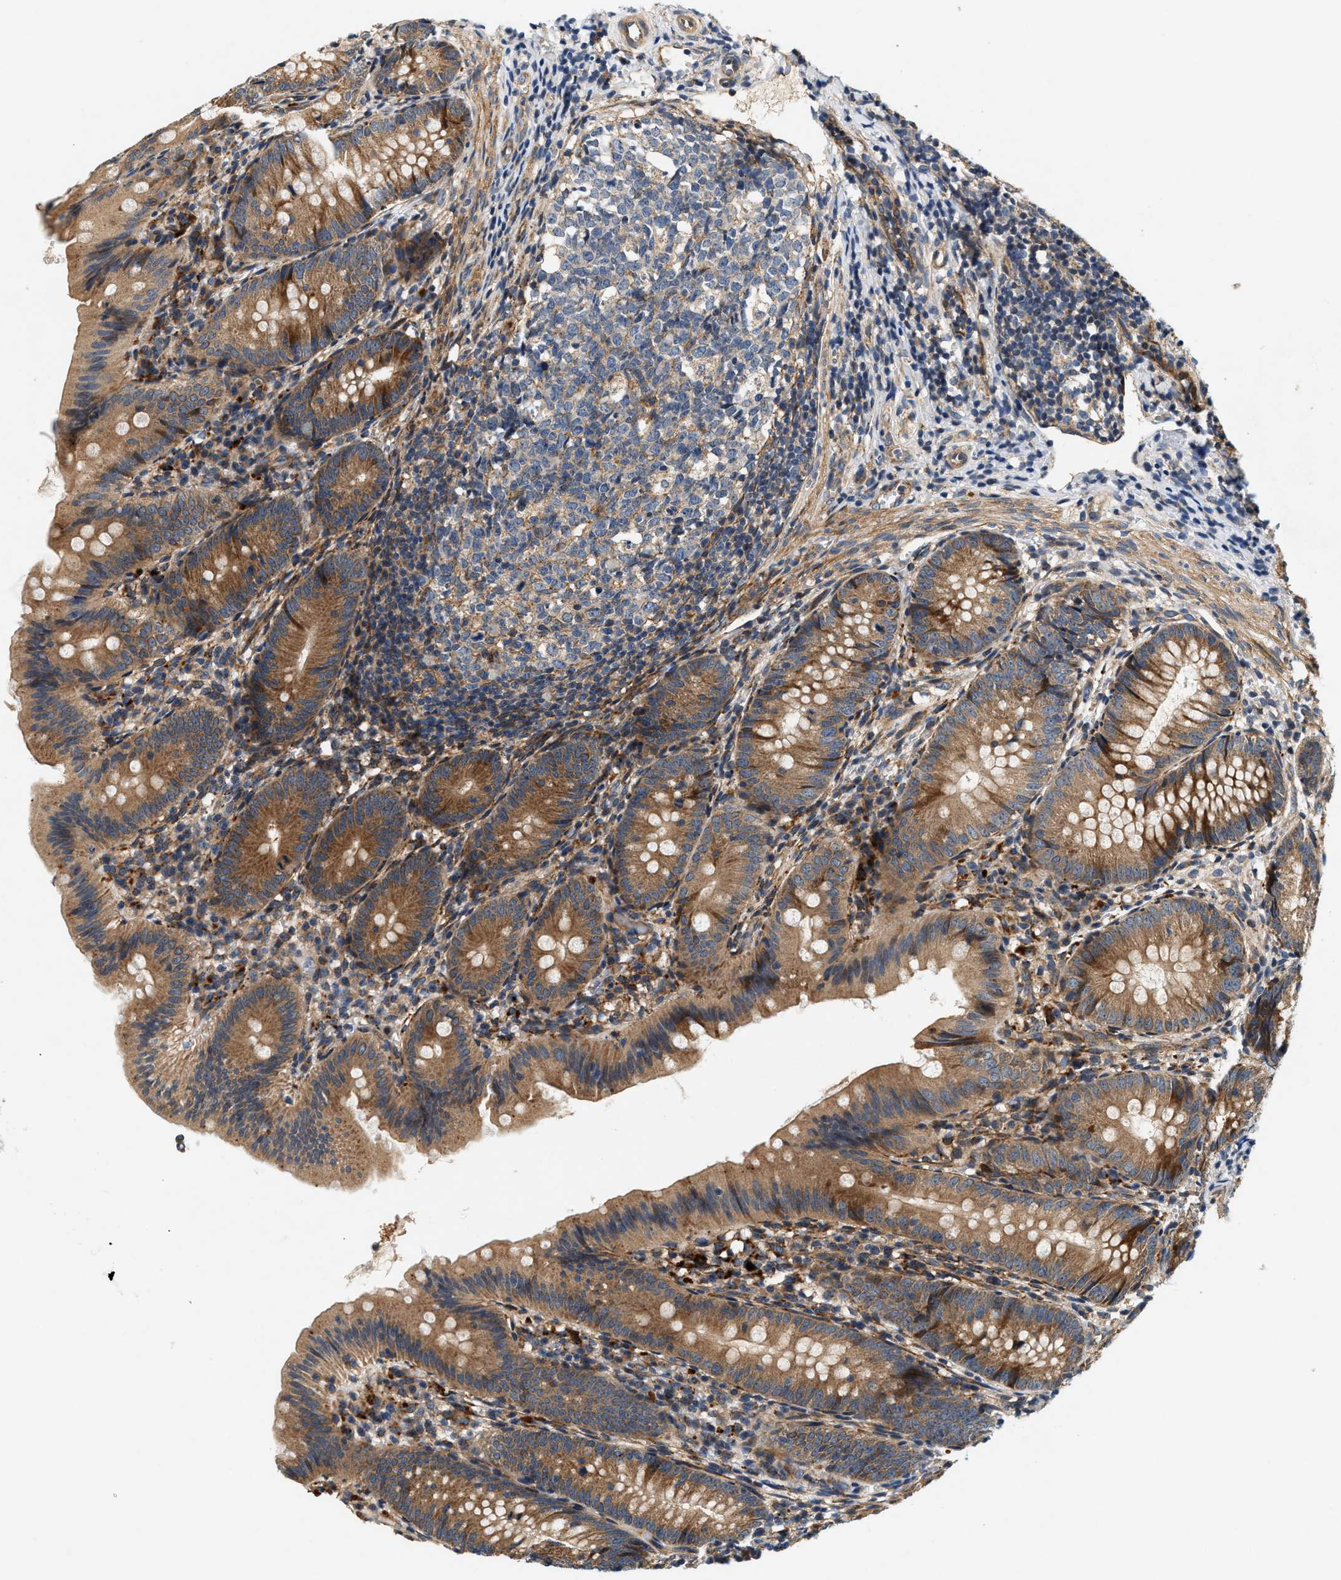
{"staining": {"intensity": "moderate", "quantity": ">75%", "location": "cytoplasmic/membranous"}, "tissue": "appendix", "cell_type": "Glandular cells", "image_type": "normal", "snomed": [{"axis": "morphology", "description": "Normal tissue, NOS"}, {"axis": "topography", "description": "Appendix"}], "caption": "Immunohistochemical staining of normal appendix reveals >75% levels of moderate cytoplasmic/membranous protein staining in approximately >75% of glandular cells.", "gene": "DUSP10", "patient": {"sex": "male", "age": 1}}